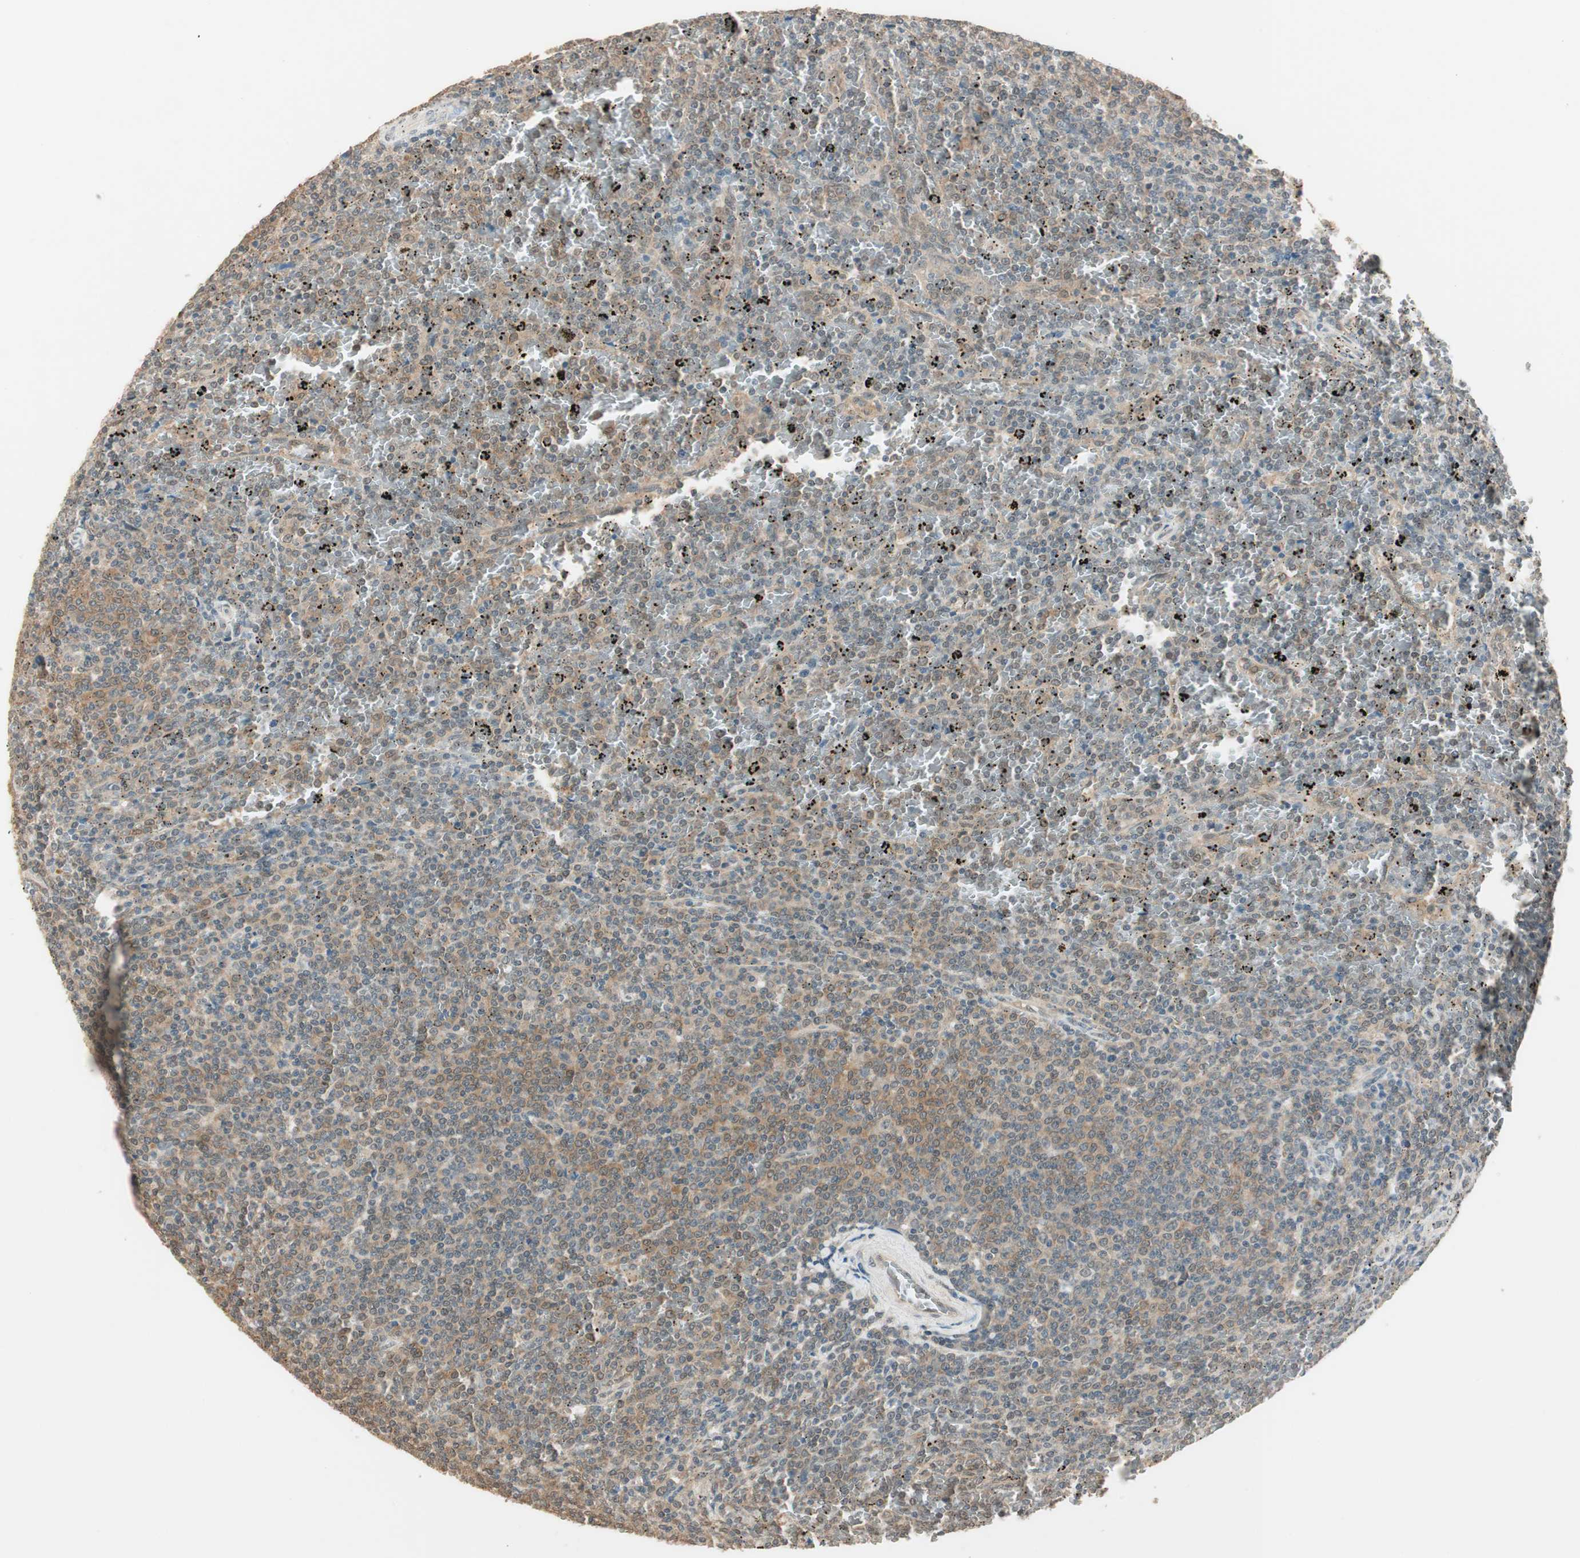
{"staining": {"intensity": "weak", "quantity": "25%-75%", "location": "cytoplasmic/membranous"}, "tissue": "lymphoma", "cell_type": "Tumor cells", "image_type": "cancer", "snomed": [{"axis": "morphology", "description": "Malignant lymphoma, non-Hodgkin's type, Low grade"}, {"axis": "topography", "description": "Spleen"}], "caption": "Lymphoma stained with IHC displays weak cytoplasmic/membranous expression in approximately 25%-75% of tumor cells.", "gene": "USP5", "patient": {"sex": "female", "age": 77}}